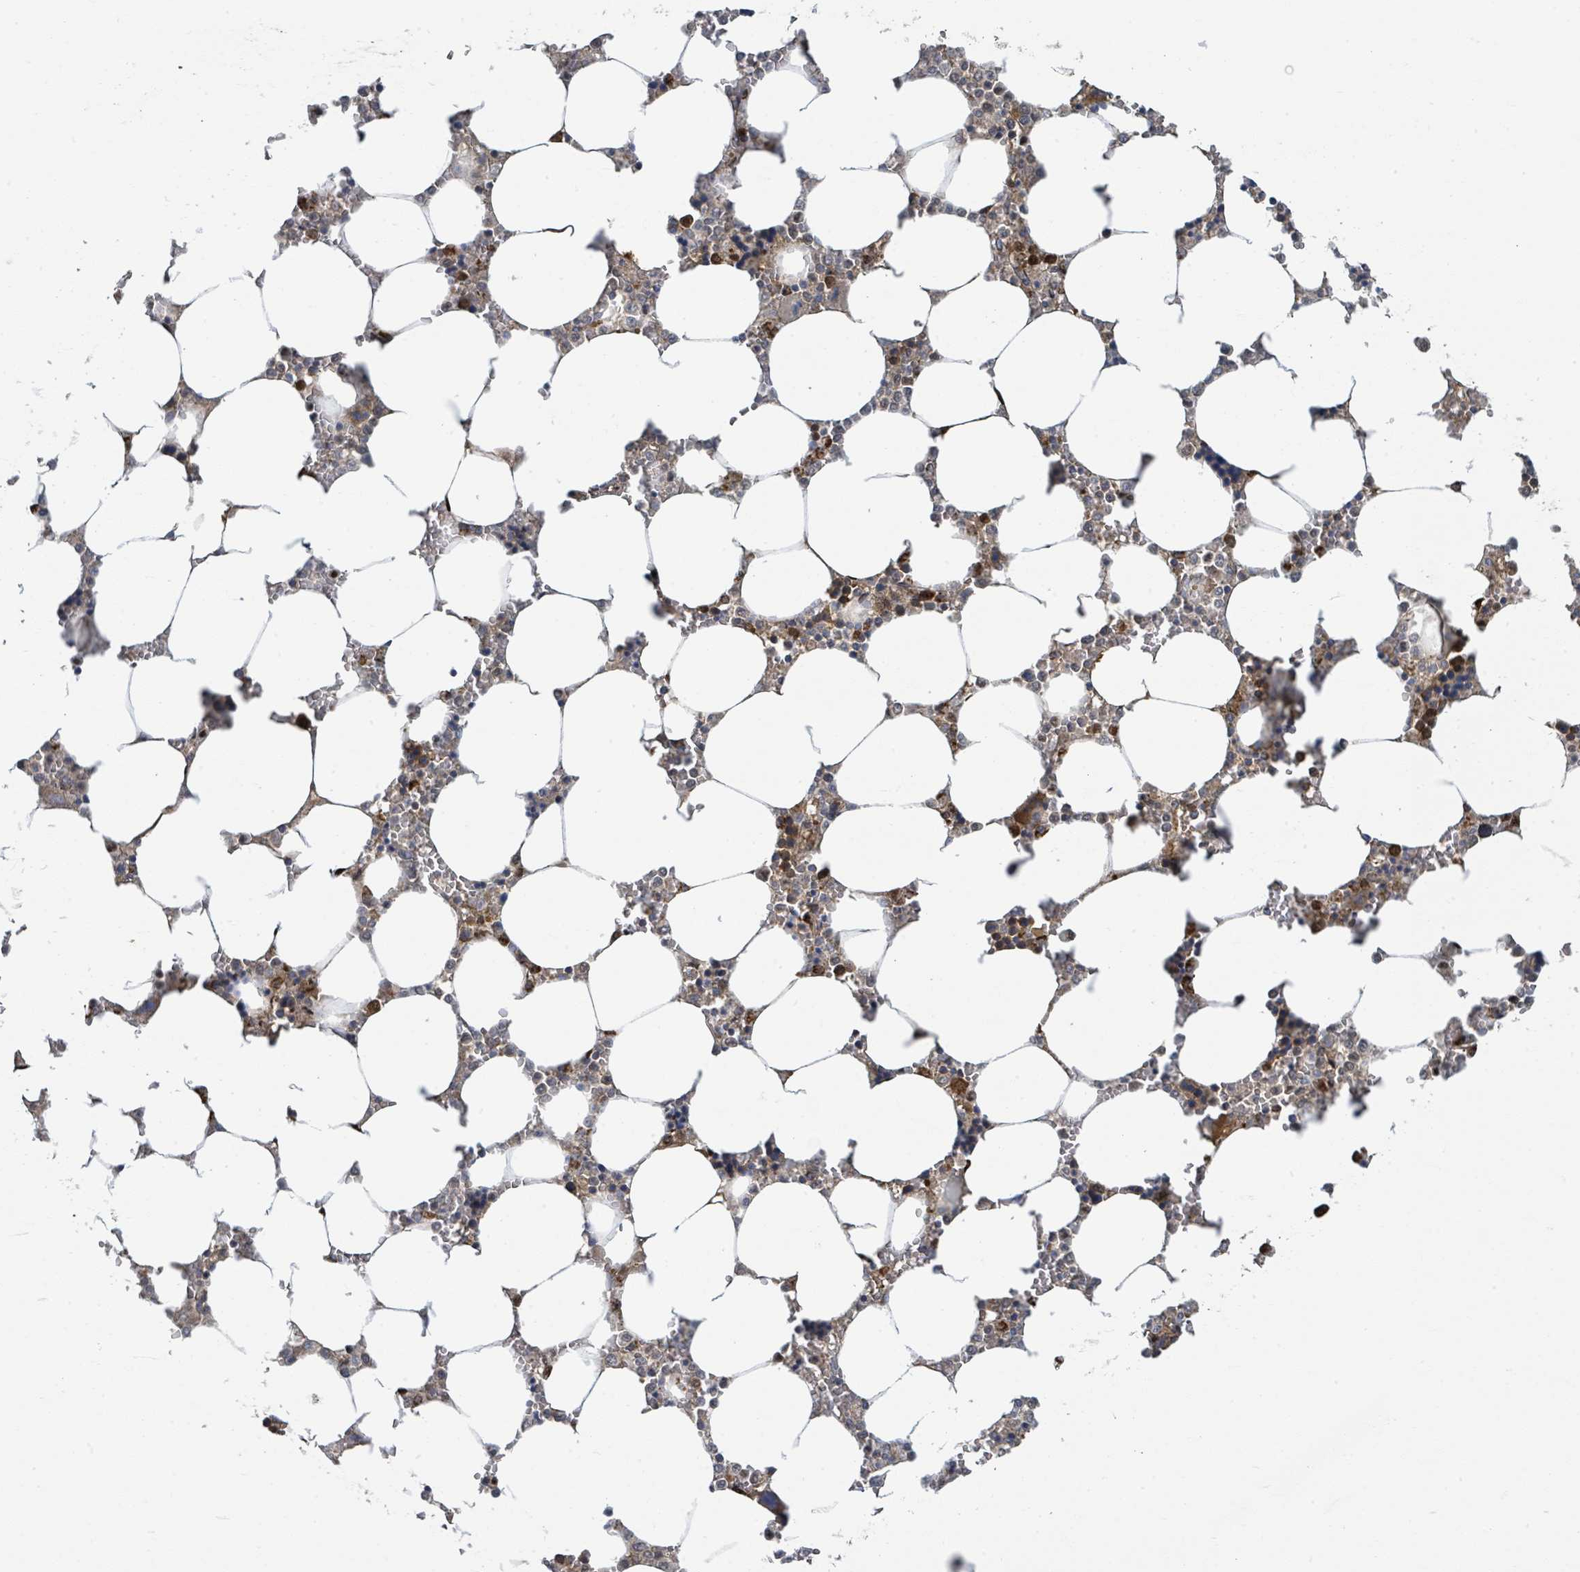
{"staining": {"intensity": "strong", "quantity": "<25%", "location": "cytoplasmic/membranous,nuclear"}, "tissue": "bone marrow", "cell_type": "Hematopoietic cells", "image_type": "normal", "snomed": [{"axis": "morphology", "description": "Normal tissue, NOS"}, {"axis": "topography", "description": "Bone marrow"}], "caption": "Immunohistochemistry staining of unremarkable bone marrow, which reveals medium levels of strong cytoplasmic/membranous,nuclear expression in about <25% of hematopoietic cells indicating strong cytoplasmic/membranous,nuclear protein positivity. The staining was performed using DAB (3,3'-diaminobenzidine) (brown) for protein detection and nuclei were counterstained in hematoxylin (blue).", "gene": "PSMB7", "patient": {"sex": "male", "age": 64}}